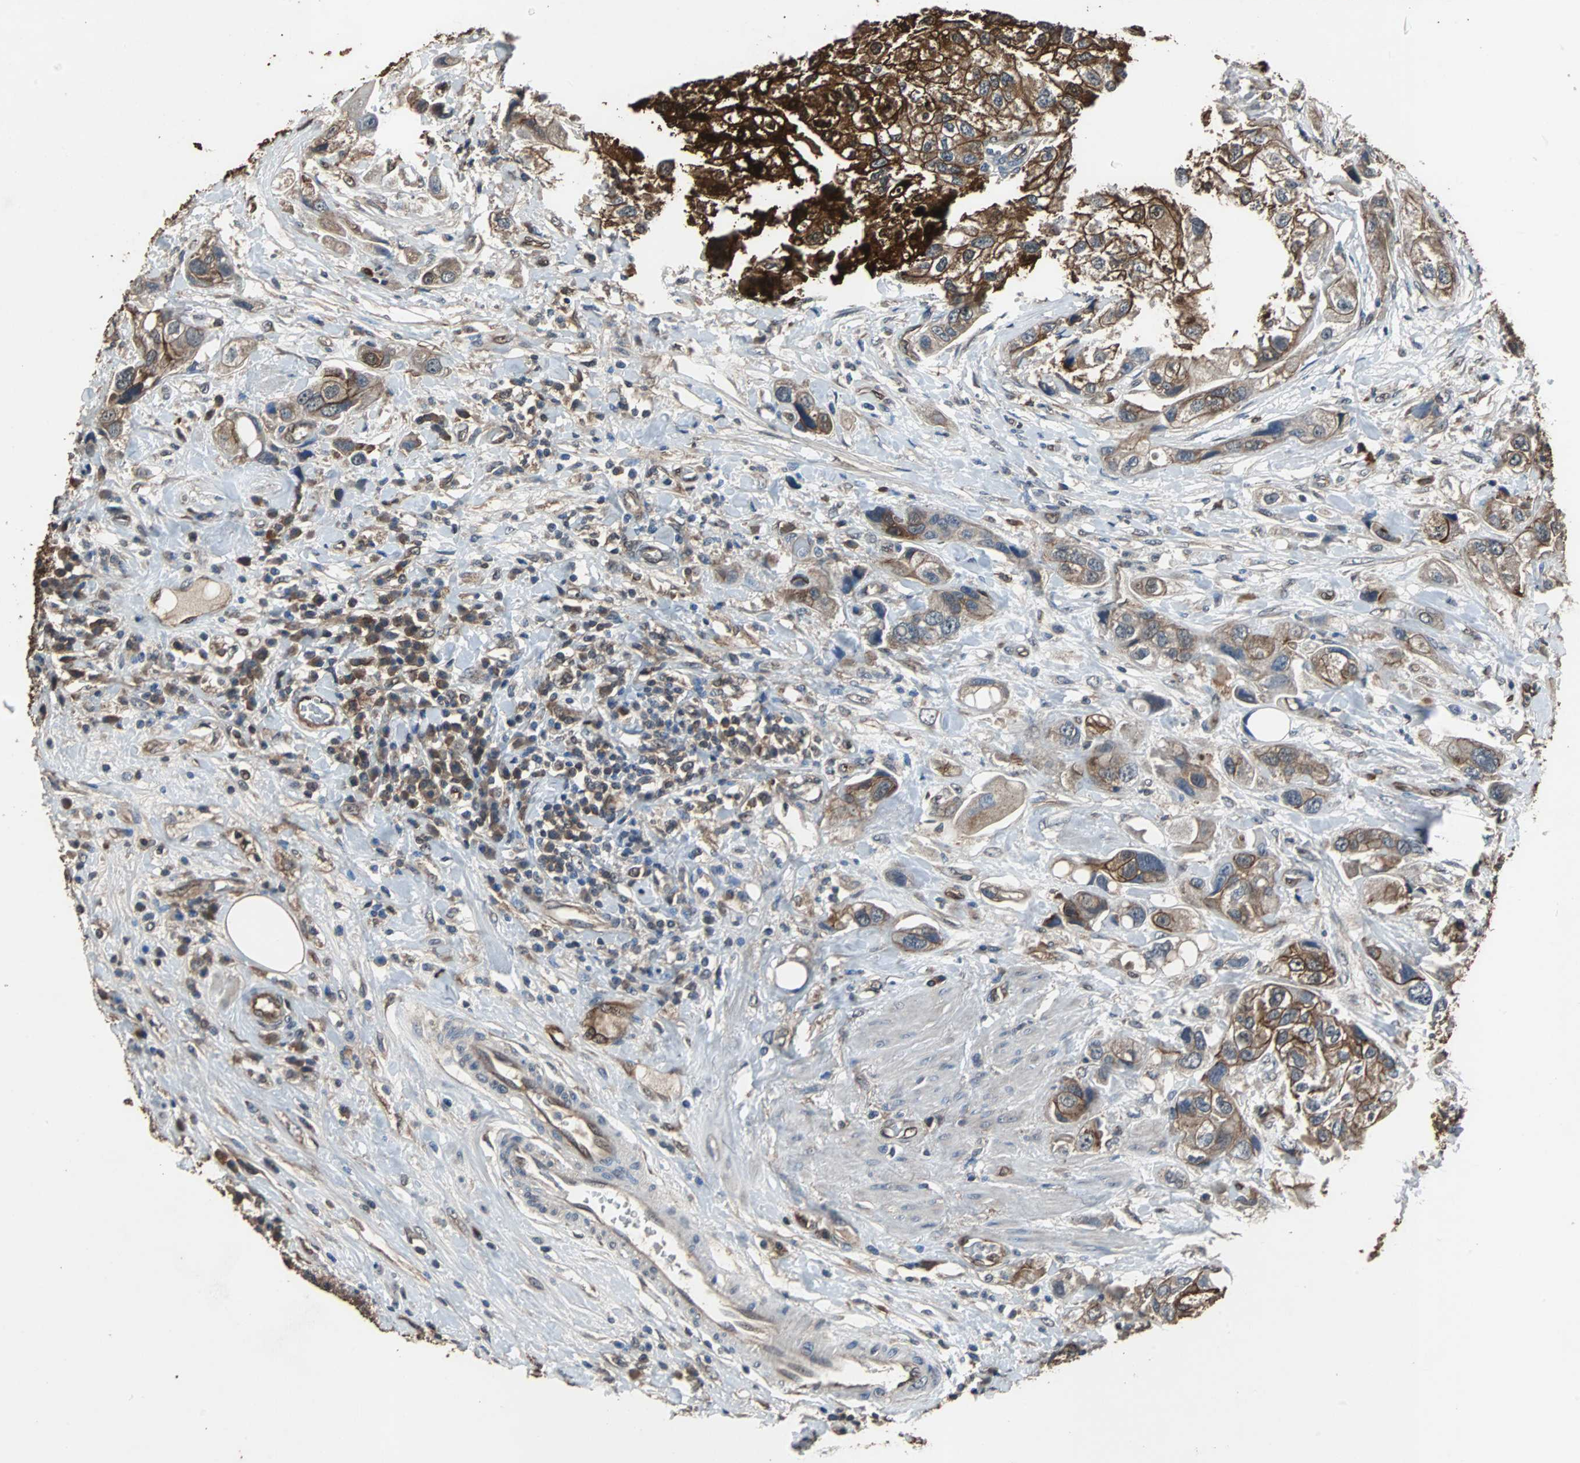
{"staining": {"intensity": "strong", "quantity": "25%-75%", "location": "cytoplasmic/membranous"}, "tissue": "urothelial cancer", "cell_type": "Tumor cells", "image_type": "cancer", "snomed": [{"axis": "morphology", "description": "Urothelial carcinoma, High grade"}, {"axis": "topography", "description": "Urinary bladder"}], "caption": "Immunohistochemistry of human urothelial cancer exhibits high levels of strong cytoplasmic/membranous expression in approximately 25%-75% of tumor cells.", "gene": "NDRG1", "patient": {"sex": "female", "age": 64}}